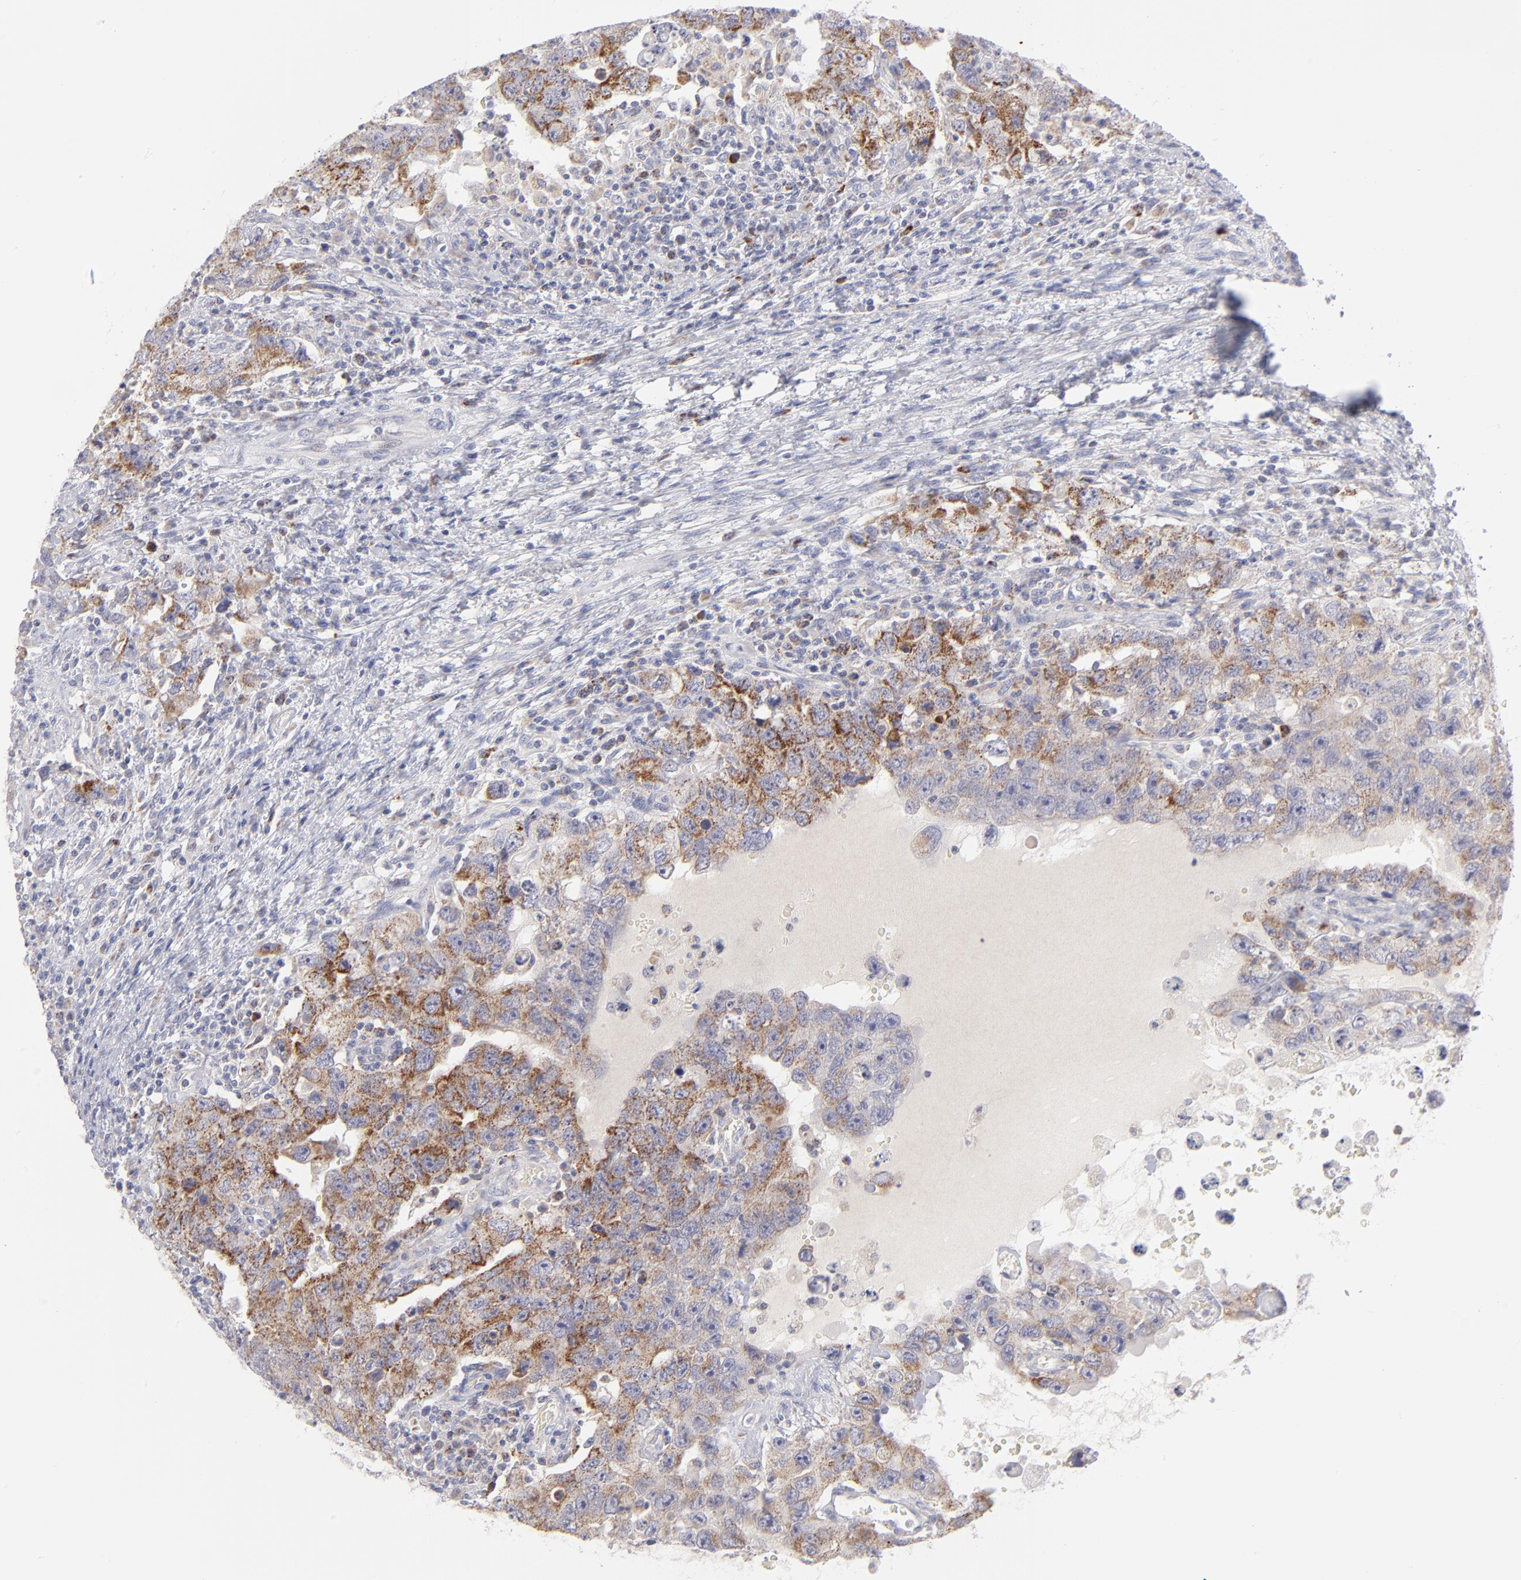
{"staining": {"intensity": "moderate", "quantity": ">75%", "location": "cytoplasmic/membranous"}, "tissue": "testis cancer", "cell_type": "Tumor cells", "image_type": "cancer", "snomed": [{"axis": "morphology", "description": "Carcinoma, Embryonal, NOS"}, {"axis": "topography", "description": "Testis"}], "caption": "Human testis cancer (embryonal carcinoma) stained with a brown dye demonstrates moderate cytoplasmic/membranous positive expression in approximately >75% of tumor cells.", "gene": "MTHFD2", "patient": {"sex": "male", "age": 26}}